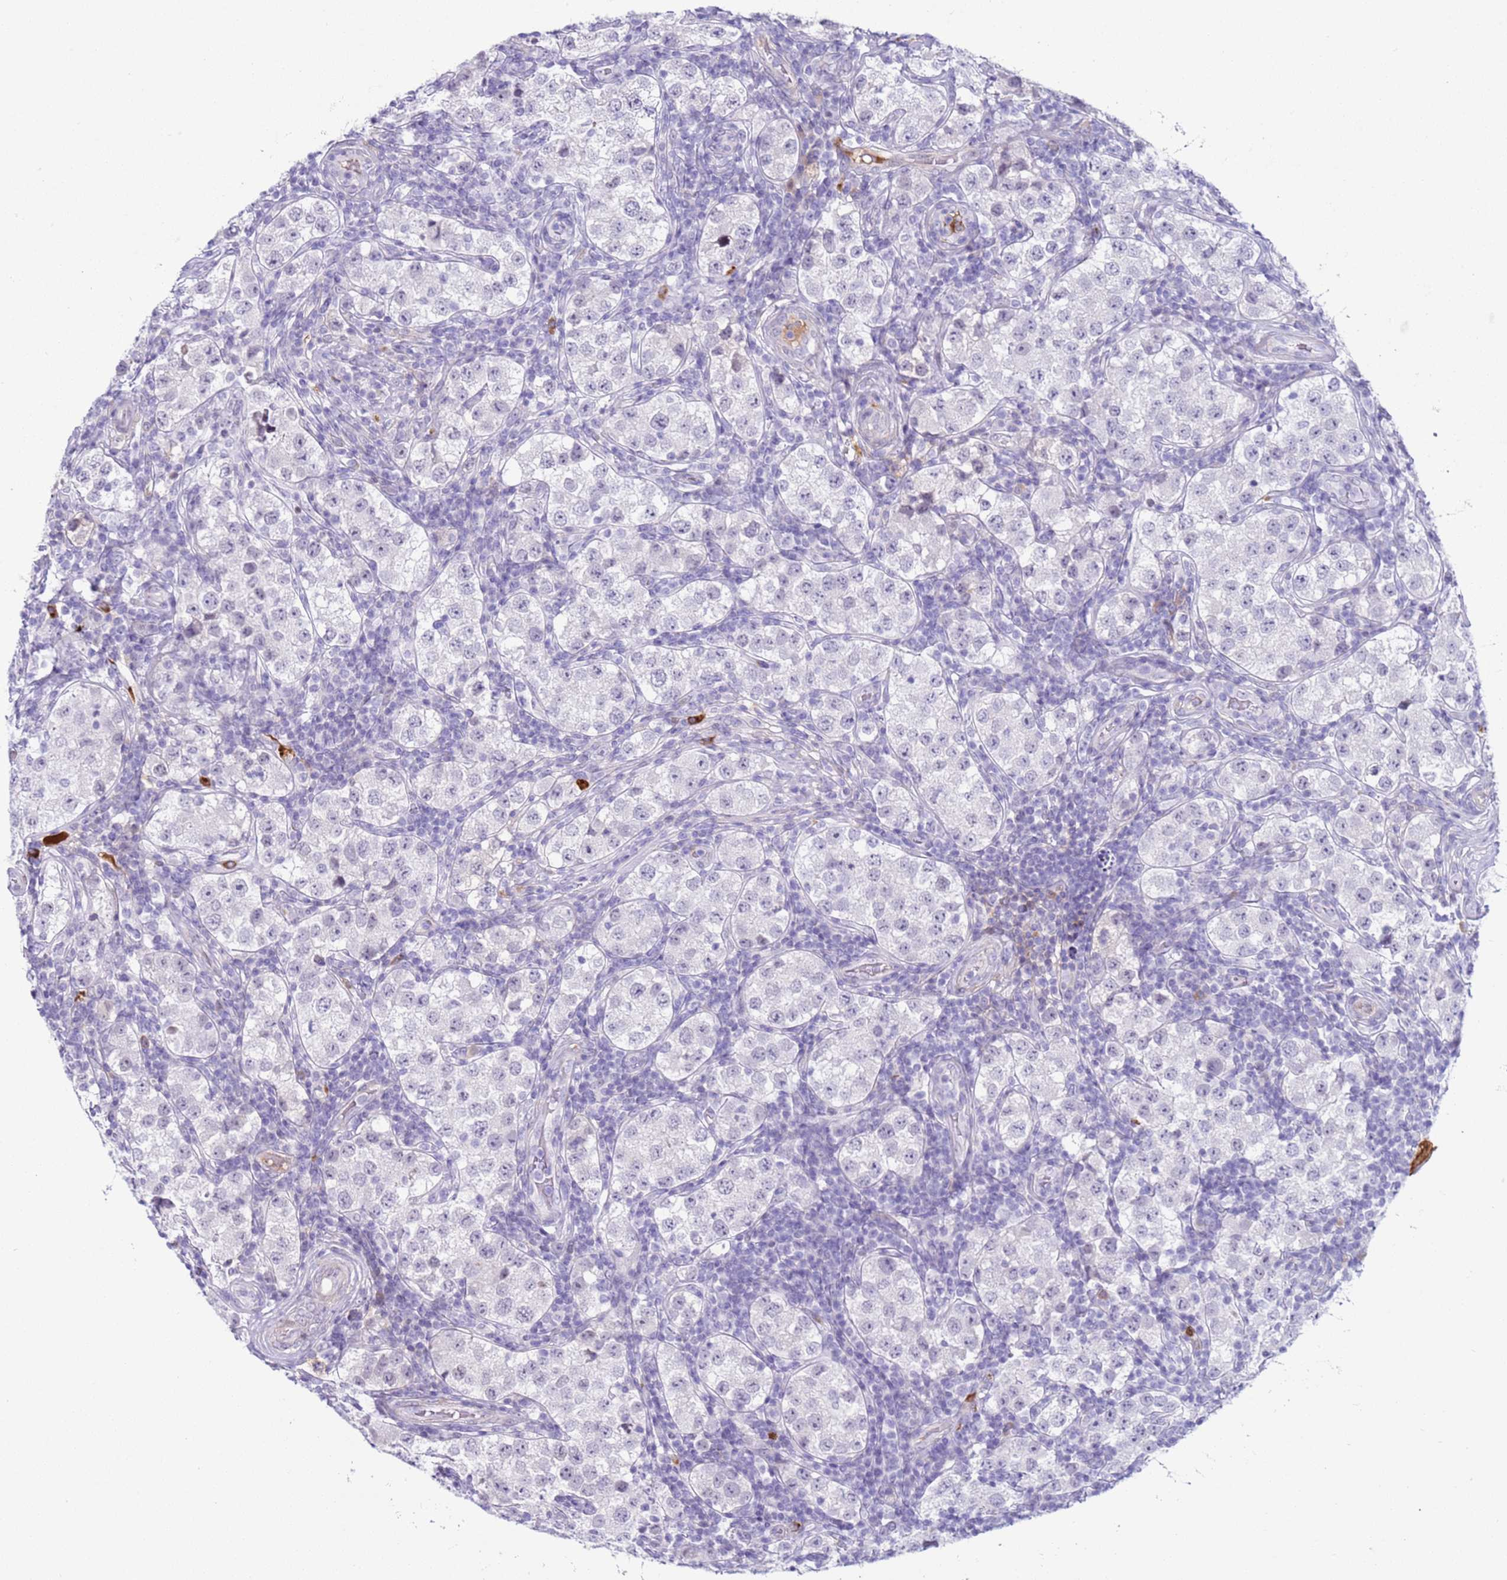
{"staining": {"intensity": "negative", "quantity": "none", "location": "none"}, "tissue": "testis cancer", "cell_type": "Tumor cells", "image_type": "cancer", "snomed": [{"axis": "morphology", "description": "Seminoma, NOS"}, {"axis": "topography", "description": "Testis"}], "caption": "Tumor cells are negative for protein expression in human testis cancer.", "gene": "NPAP1", "patient": {"sex": "male", "age": 34}}